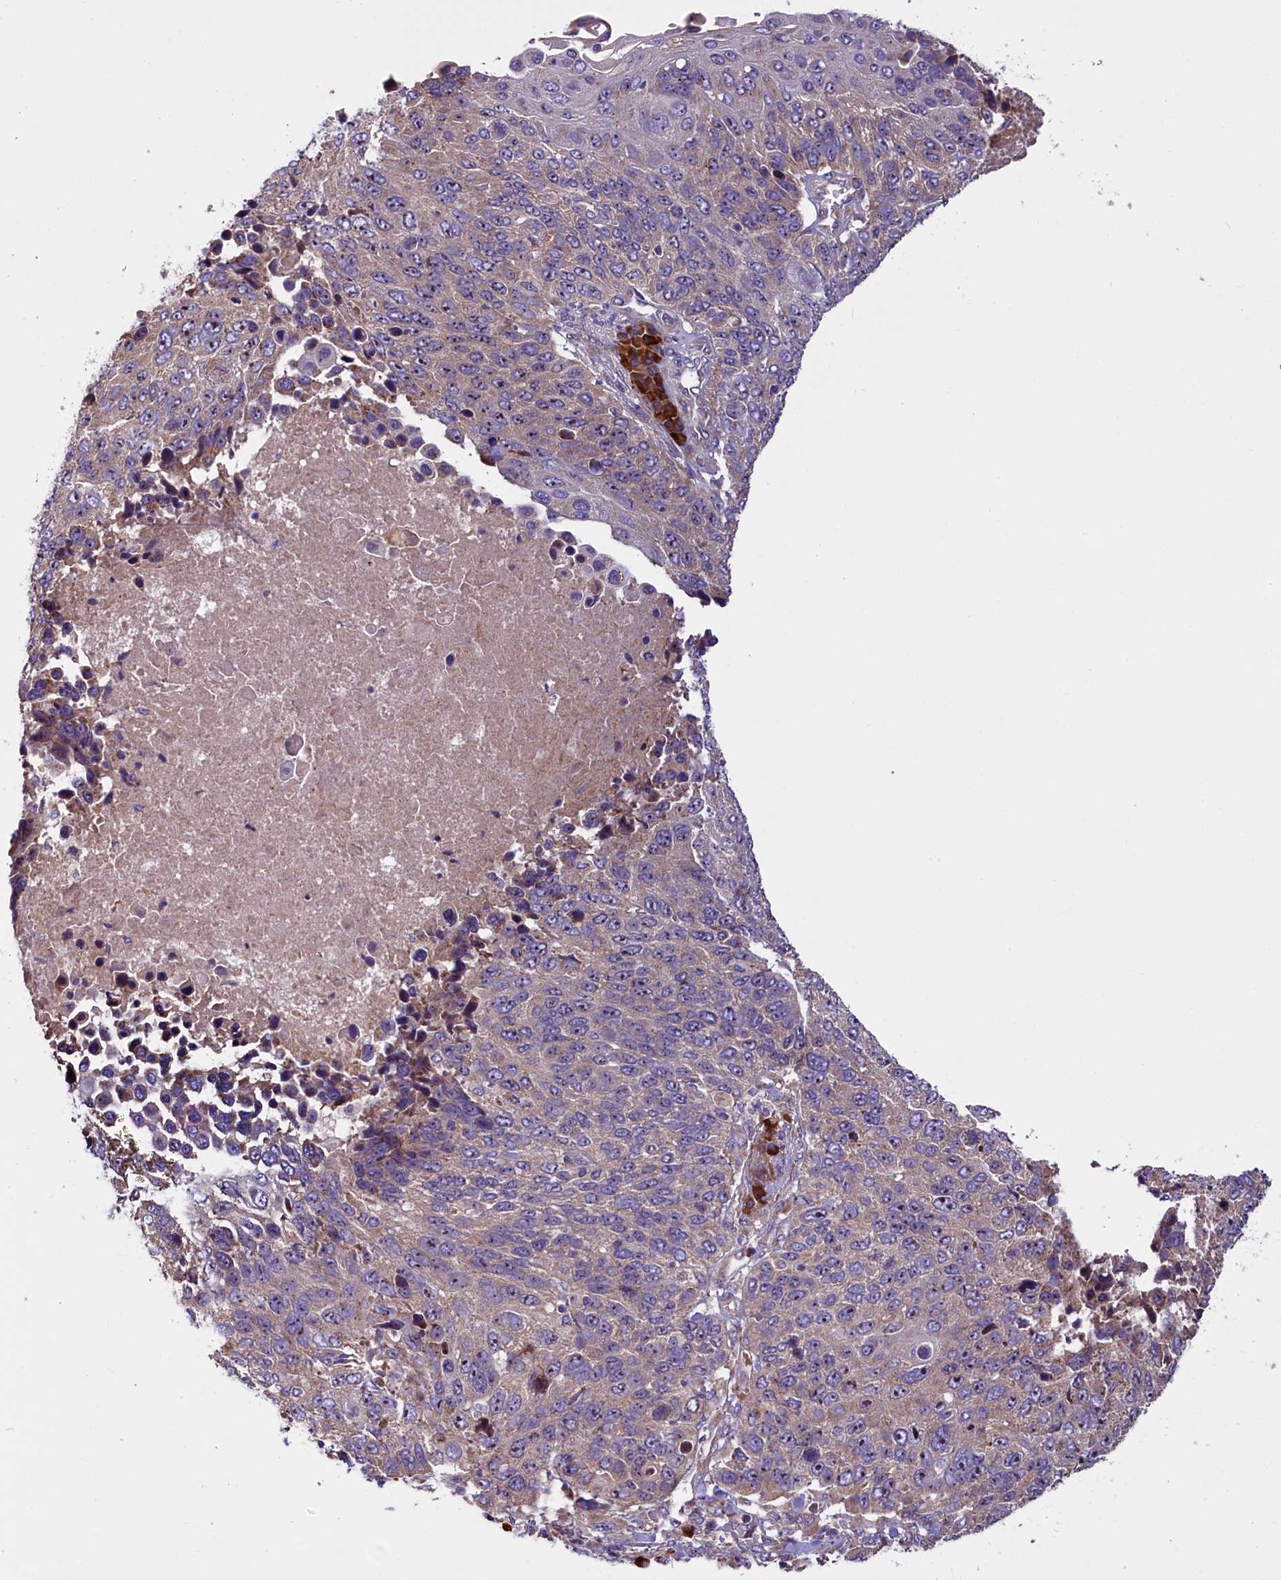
{"staining": {"intensity": "weak", "quantity": "25%-75%", "location": "cytoplasmic/membranous,nuclear"}, "tissue": "lung cancer", "cell_type": "Tumor cells", "image_type": "cancer", "snomed": [{"axis": "morphology", "description": "Normal tissue, NOS"}, {"axis": "morphology", "description": "Squamous cell carcinoma, NOS"}, {"axis": "topography", "description": "Lymph node"}, {"axis": "topography", "description": "Lung"}], "caption": "Immunohistochemical staining of squamous cell carcinoma (lung) demonstrates low levels of weak cytoplasmic/membranous and nuclear protein positivity in about 25%-75% of tumor cells.", "gene": "FRY", "patient": {"sex": "male", "age": 66}}